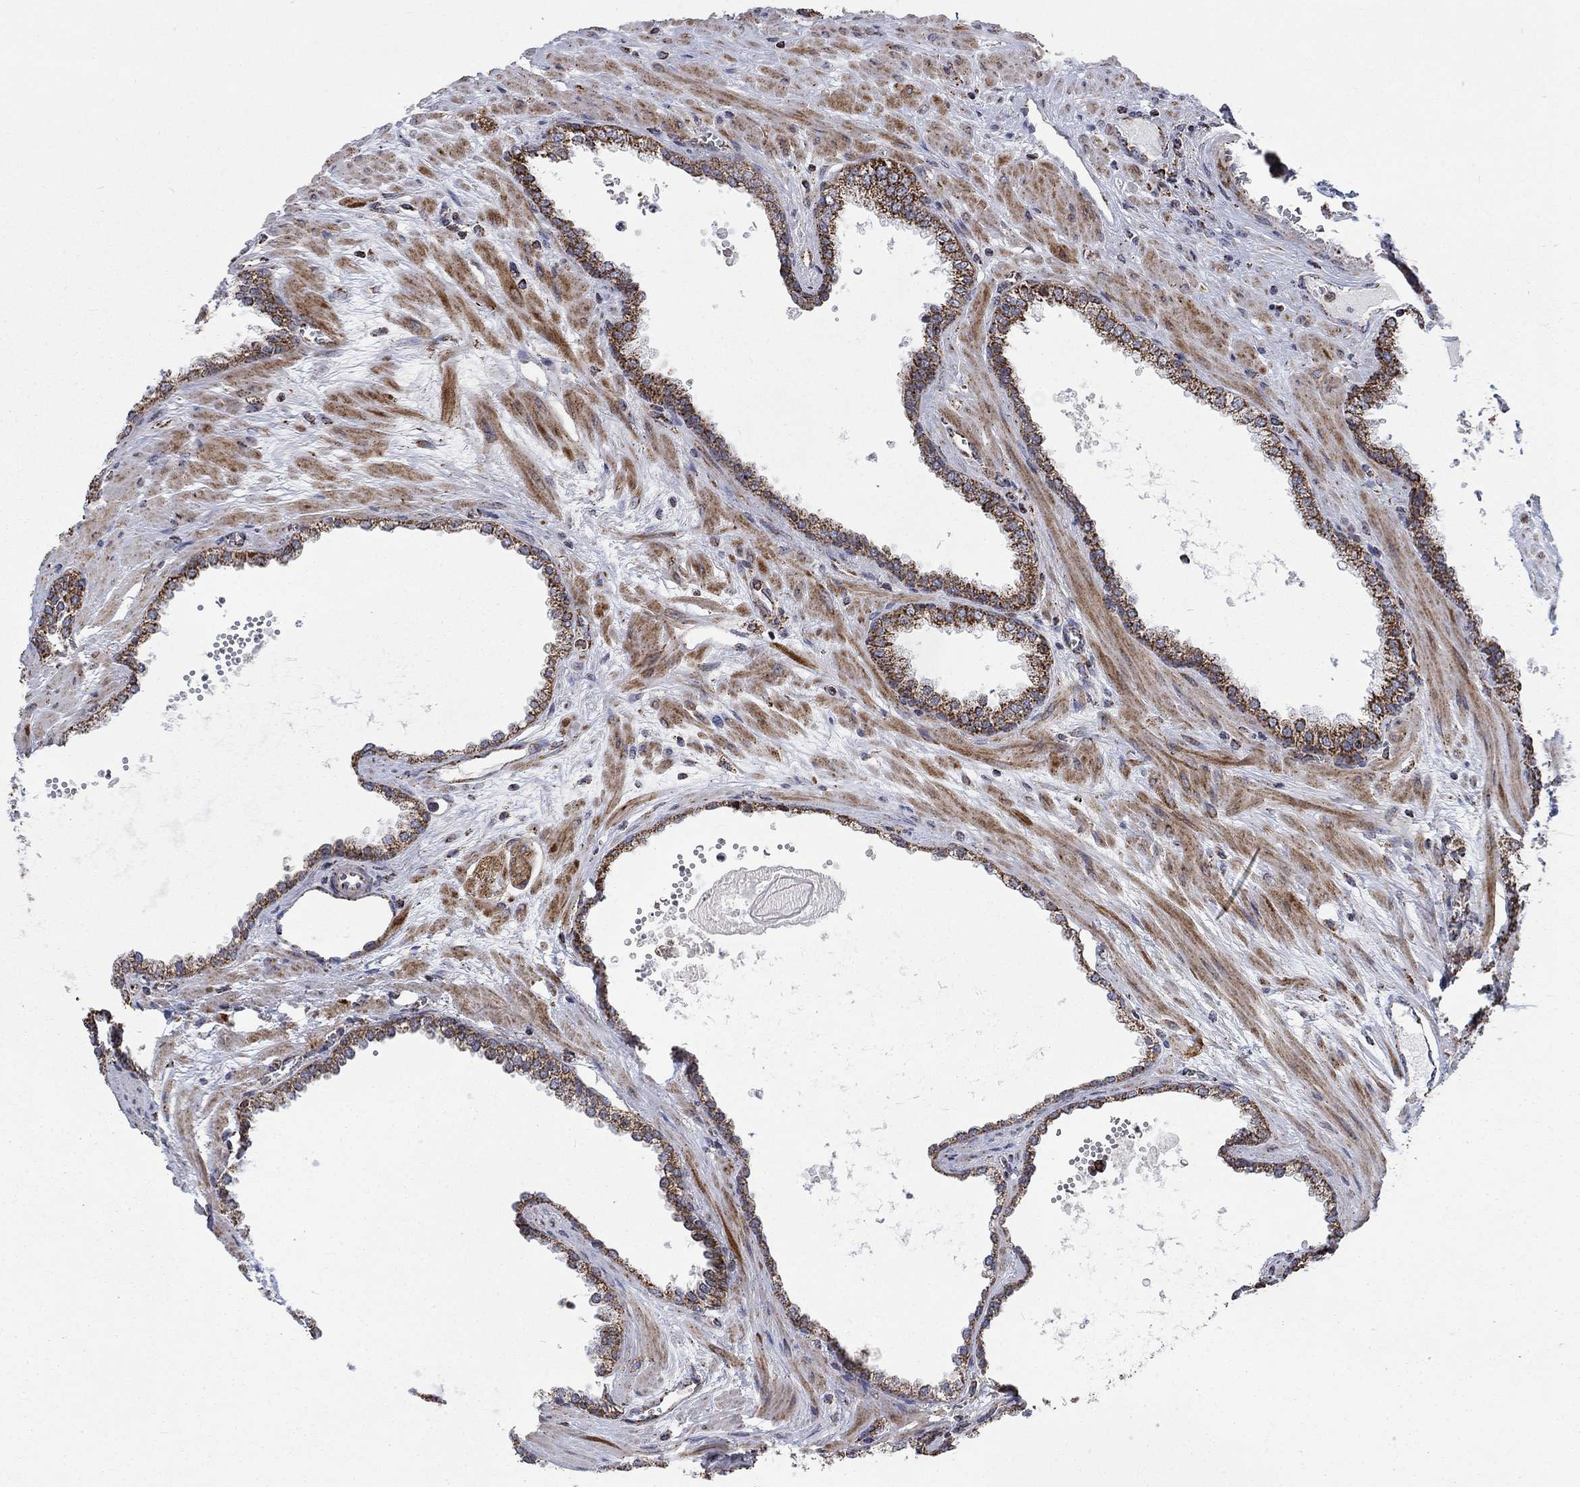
{"staining": {"intensity": "strong", "quantity": ">75%", "location": "cytoplasmic/membranous"}, "tissue": "prostate cancer", "cell_type": "Tumor cells", "image_type": "cancer", "snomed": [{"axis": "morphology", "description": "Adenocarcinoma, NOS"}, {"axis": "topography", "description": "Prostate"}], "caption": "A brown stain shows strong cytoplasmic/membranous expression of a protein in adenocarcinoma (prostate) tumor cells. The protein of interest is shown in brown color, while the nuclei are stained blue.", "gene": "MOAP1", "patient": {"sex": "male", "age": 67}}